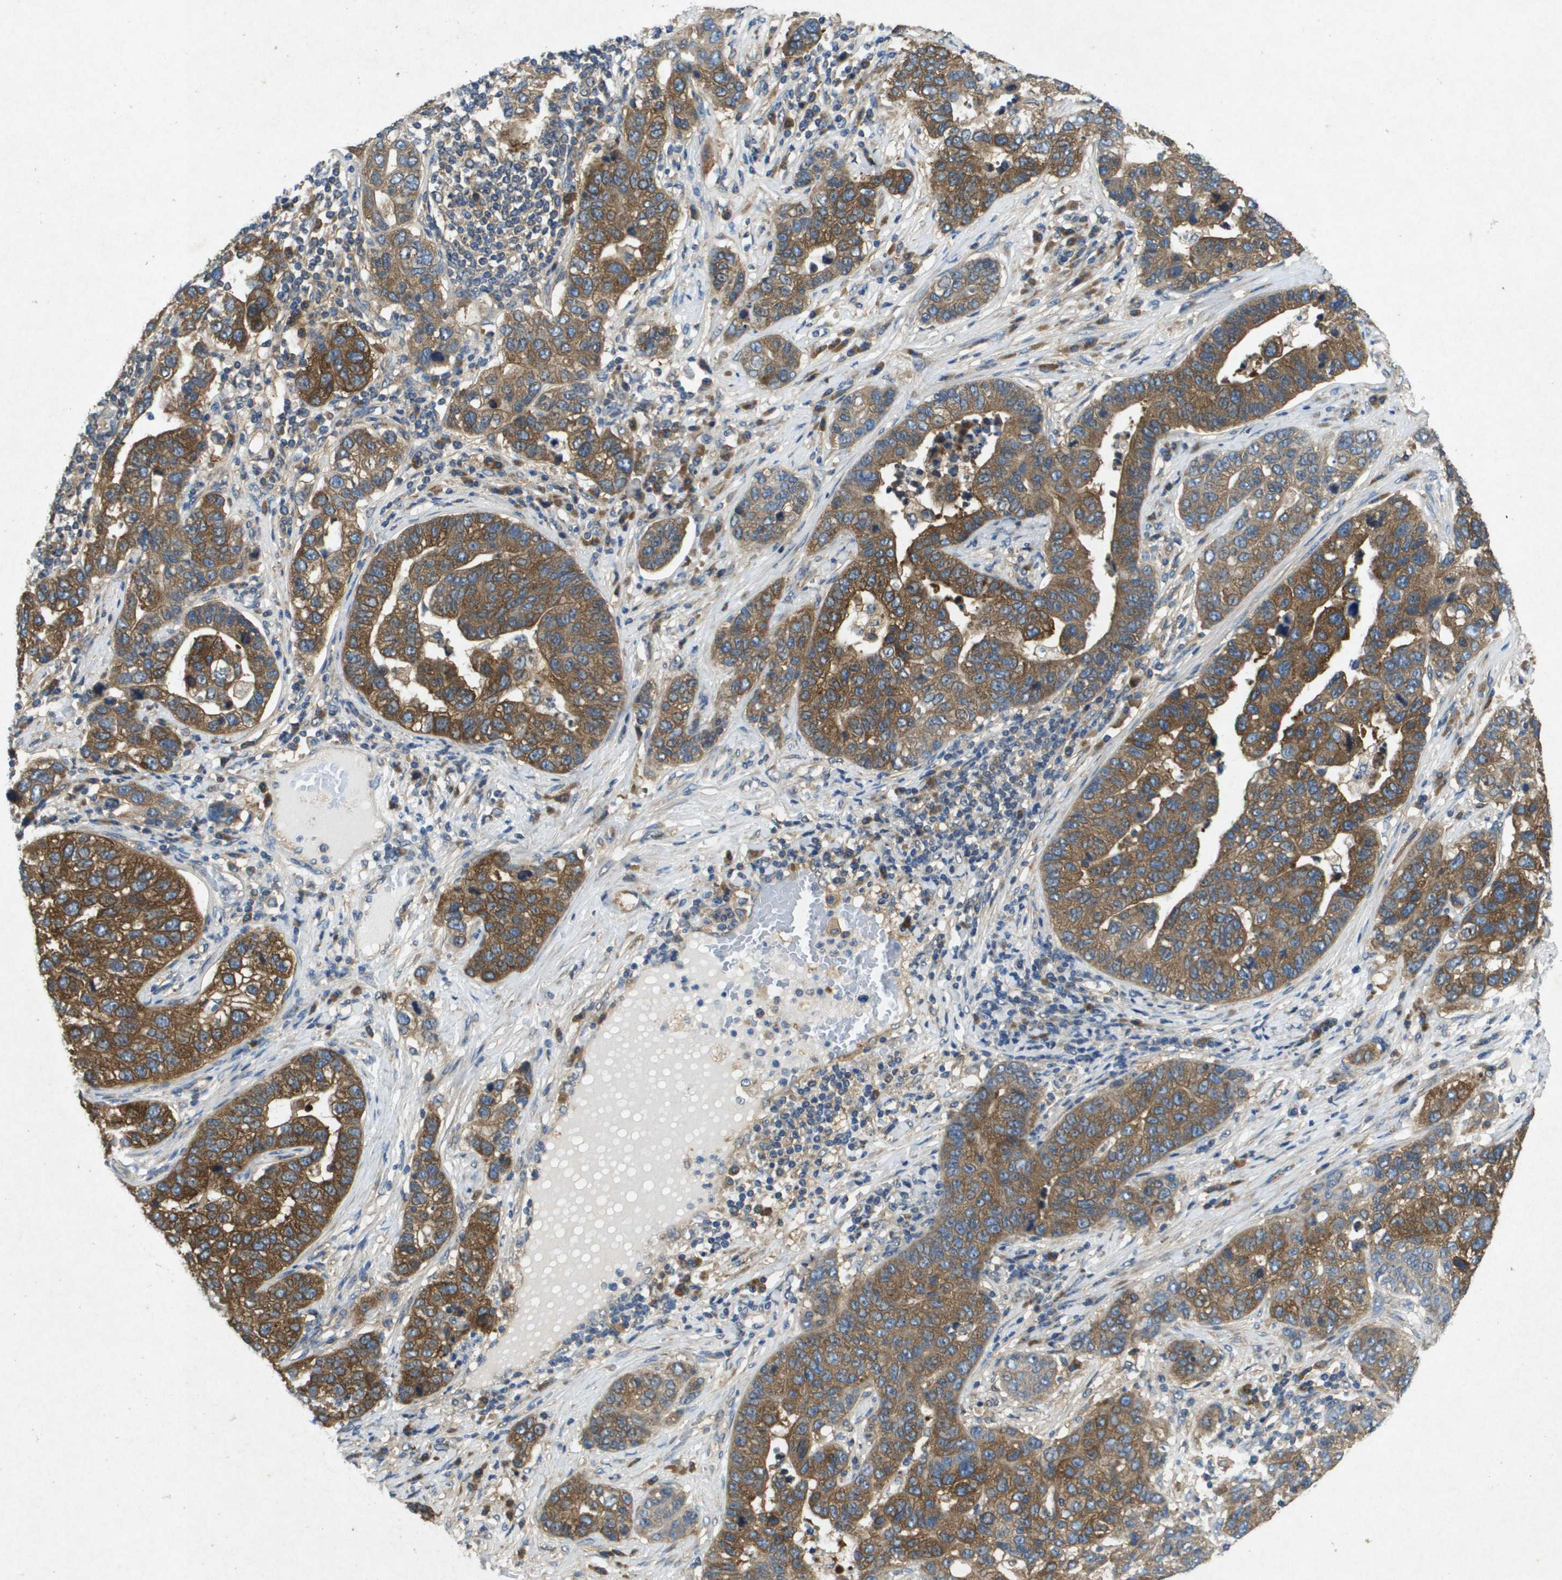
{"staining": {"intensity": "moderate", "quantity": ">75%", "location": "cytoplasmic/membranous"}, "tissue": "pancreatic cancer", "cell_type": "Tumor cells", "image_type": "cancer", "snomed": [{"axis": "morphology", "description": "Adenocarcinoma, NOS"}, {"axis": "topography", "description": "Pancreas"}], "caption": "Protein staining of adenocarcinoma (pancreatic) tissue displays moderate cytoplasmic/membranous staining in about >75% of tumor cells.", "gene": "PTPRT", "patient": {"sex": "female", "age": 61}}